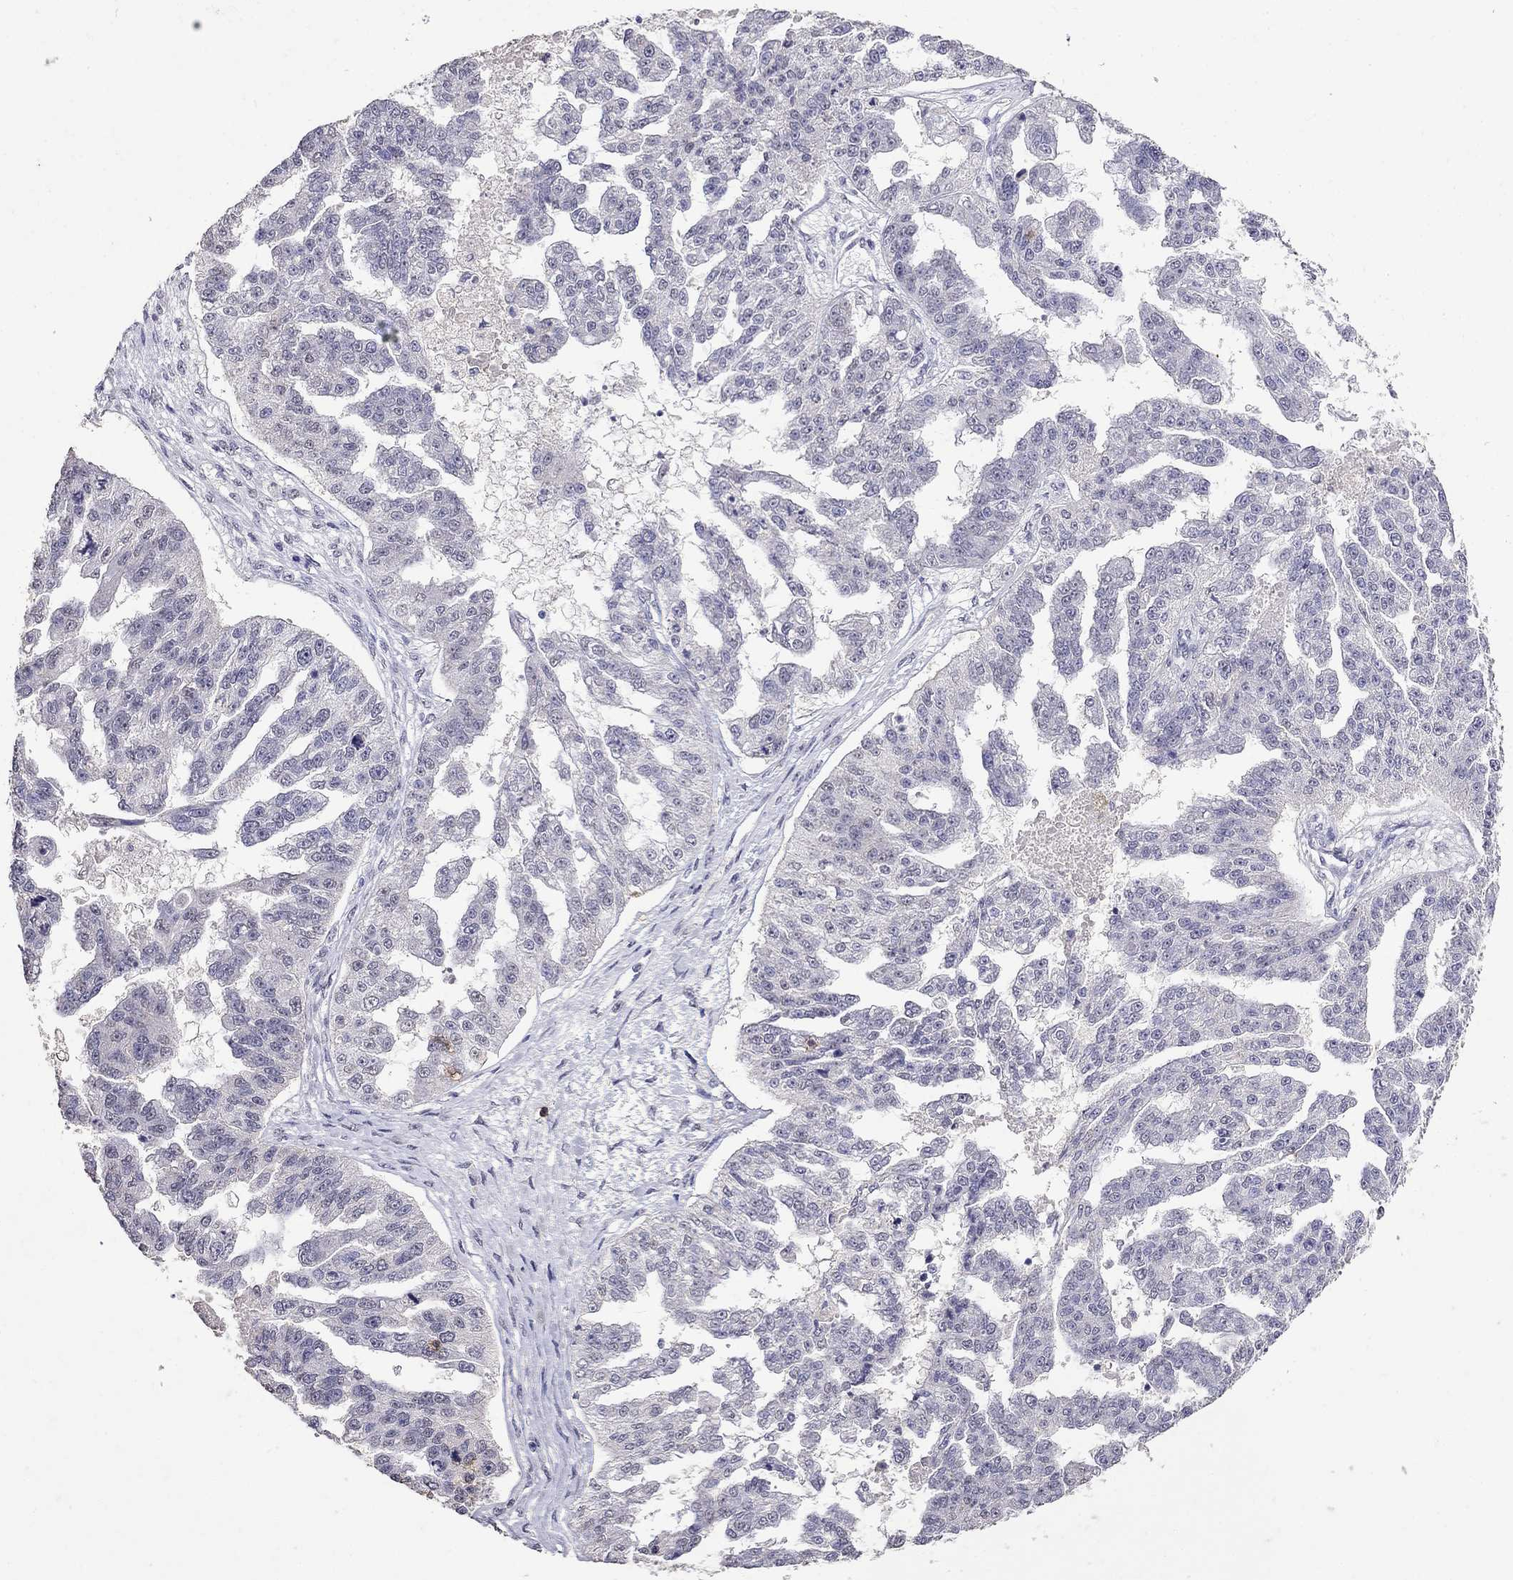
{"staining": {"intensity": "negative", "quantity": "none", "location": "none"}, "tissue": "ovarian cancer", "cell_type": "Tumor cells", "image_type": "cancer", "snomed": [{"axis": "morphology", "description": "Cystadenocarcinoma, serous, NOS"}, {"axis": "topography", "description": "Ovary"}], "caption": "Immunohistochemistry (IHC) image of neoplastic tissue: human ovarian cancer (serous cystadenocarcinoma) stained with DAB displays no significant protein positivity in tumor cells.", "gene": "CD8B", "patient": {"sex": "female", "age": 58}}